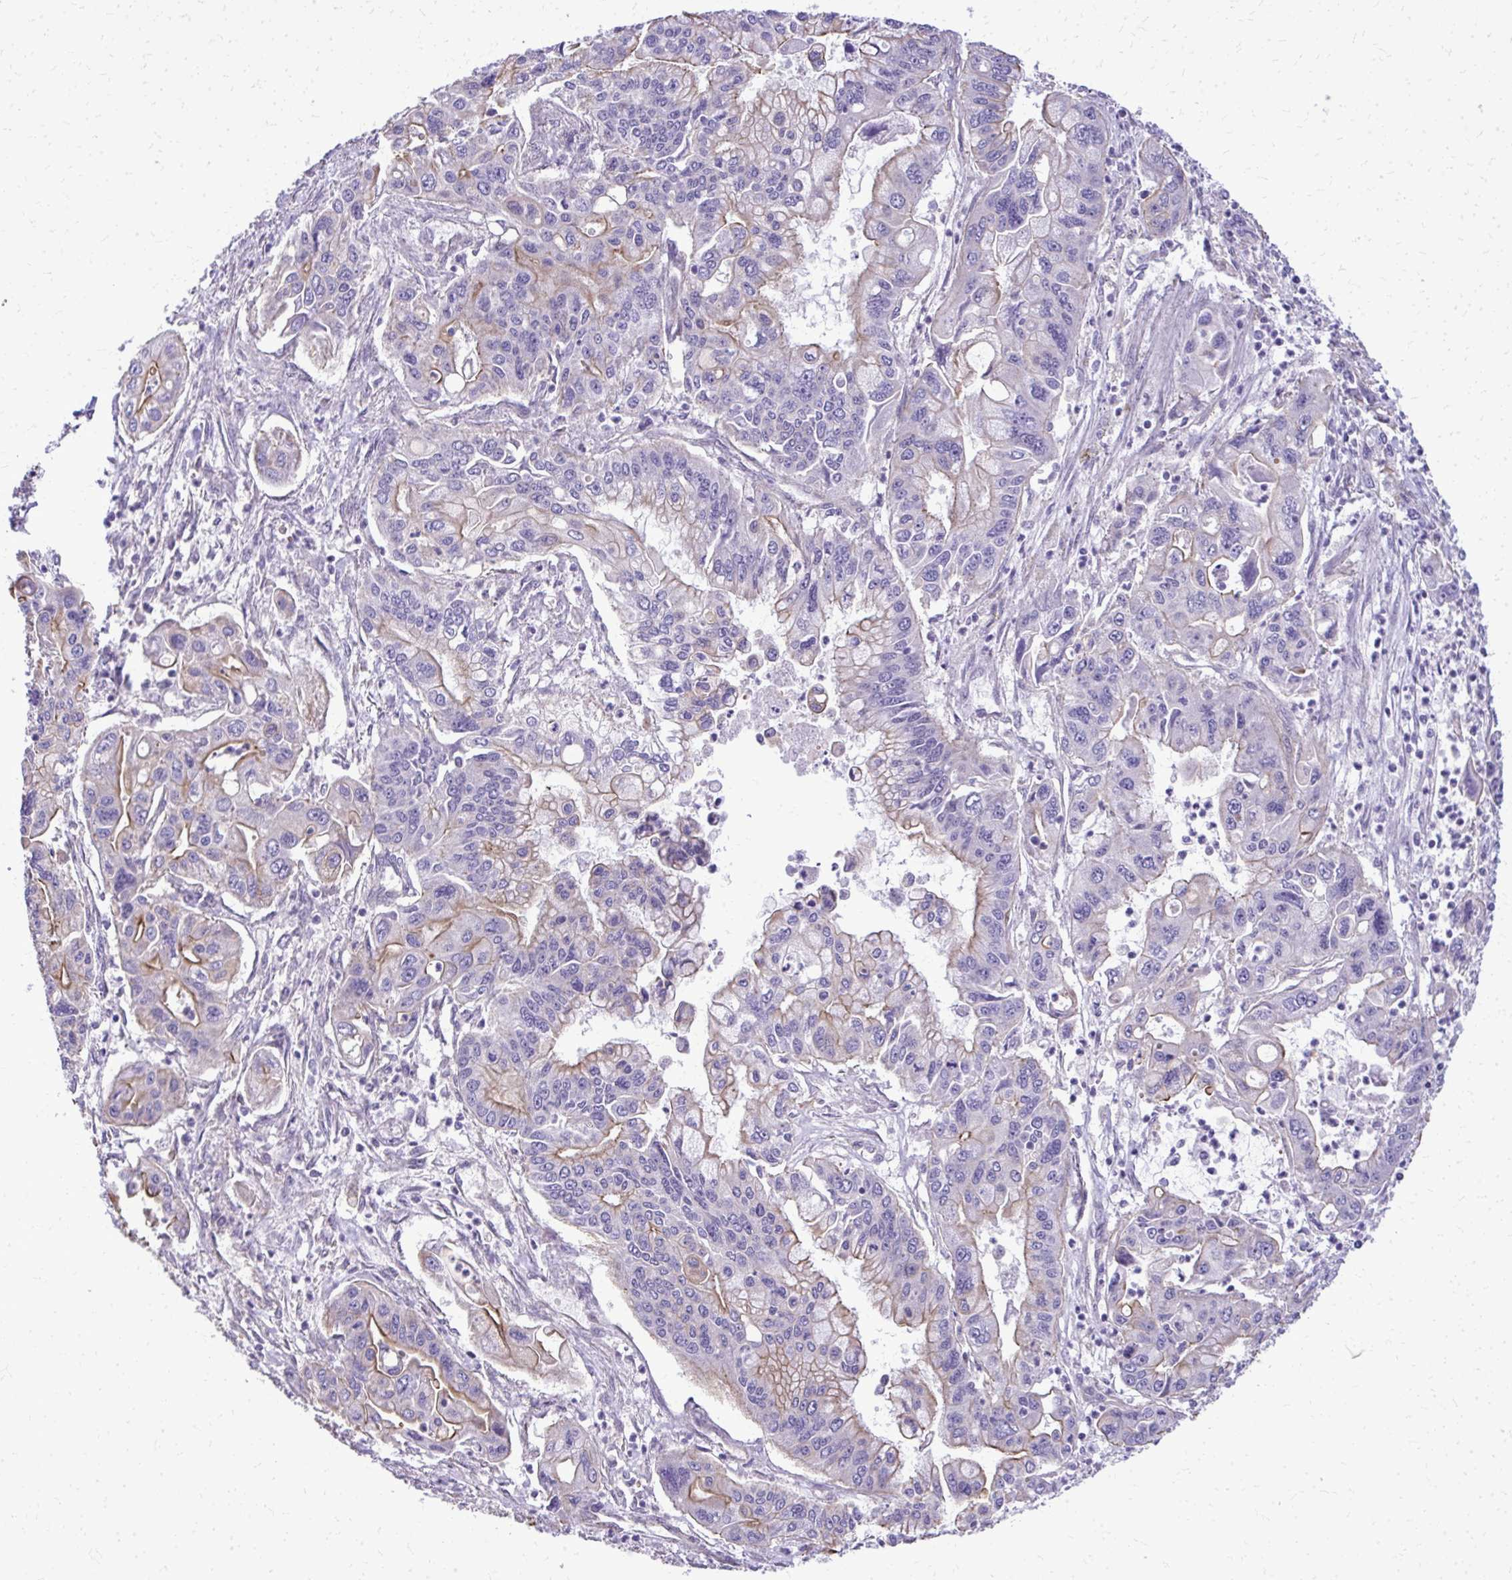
{"staining": {"intensity": "moderate", "quantity": "<25%", "location": "cytoplasmic/membranous"}, "tissue": "pancreatic cancer", "cell_type": "Tumor cells", "image_type": "cancer", "snomed": [{"axis": "morphology", "description": "Adenocarcinoma, NOS"}, {"axis": "topography", "description": "Pancreas"}], "caption": "Moderate cytoplasmic/membranous expression is appreciated in about <25% of tumor cells in pancreatic cancer (adenocarcinoma).", "gene": "RUNDC3B", "patient": {"sex": "male", "age": 62}}